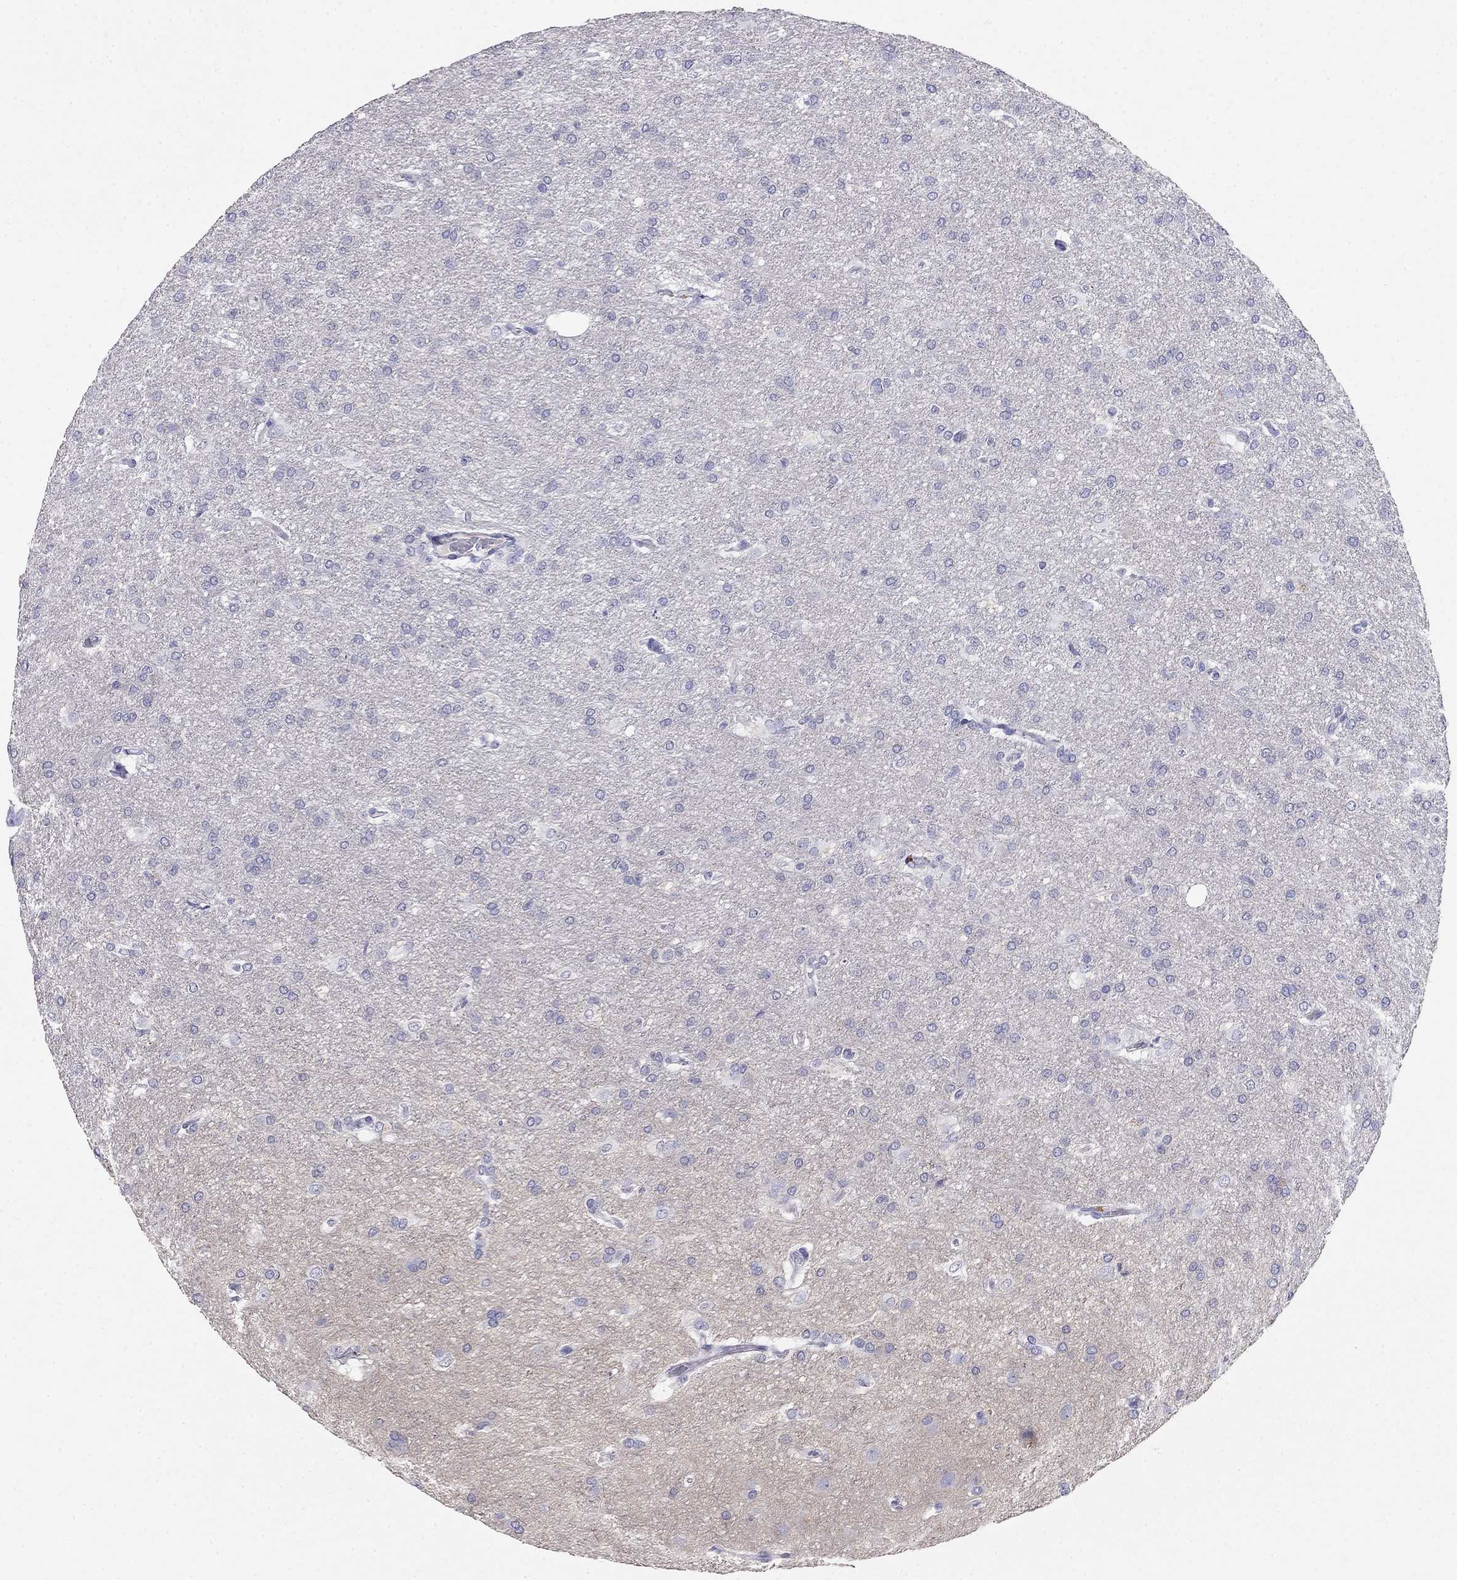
{"staining": {"intensity": "negative", "quantity": "none", "location": "none"}, "tissue": "glioma", "cell_type": "Tumor cells", "image_type": "cancer", "snomed": [{"axis": "morphology", "description": "Glioma, malignant, High grade"}, {"axis": "topography", "description": "Brain"}], "caption": "An image of human malignant glioma (high-grade) is negative for staining in tumor cells. (Stains: DAB IHC with hematoxylin counter stain, Microscopy: brightfield microscopy at high magnification).", "gene": "LY6H", "patient": {"sex": "male", "age": 68}}